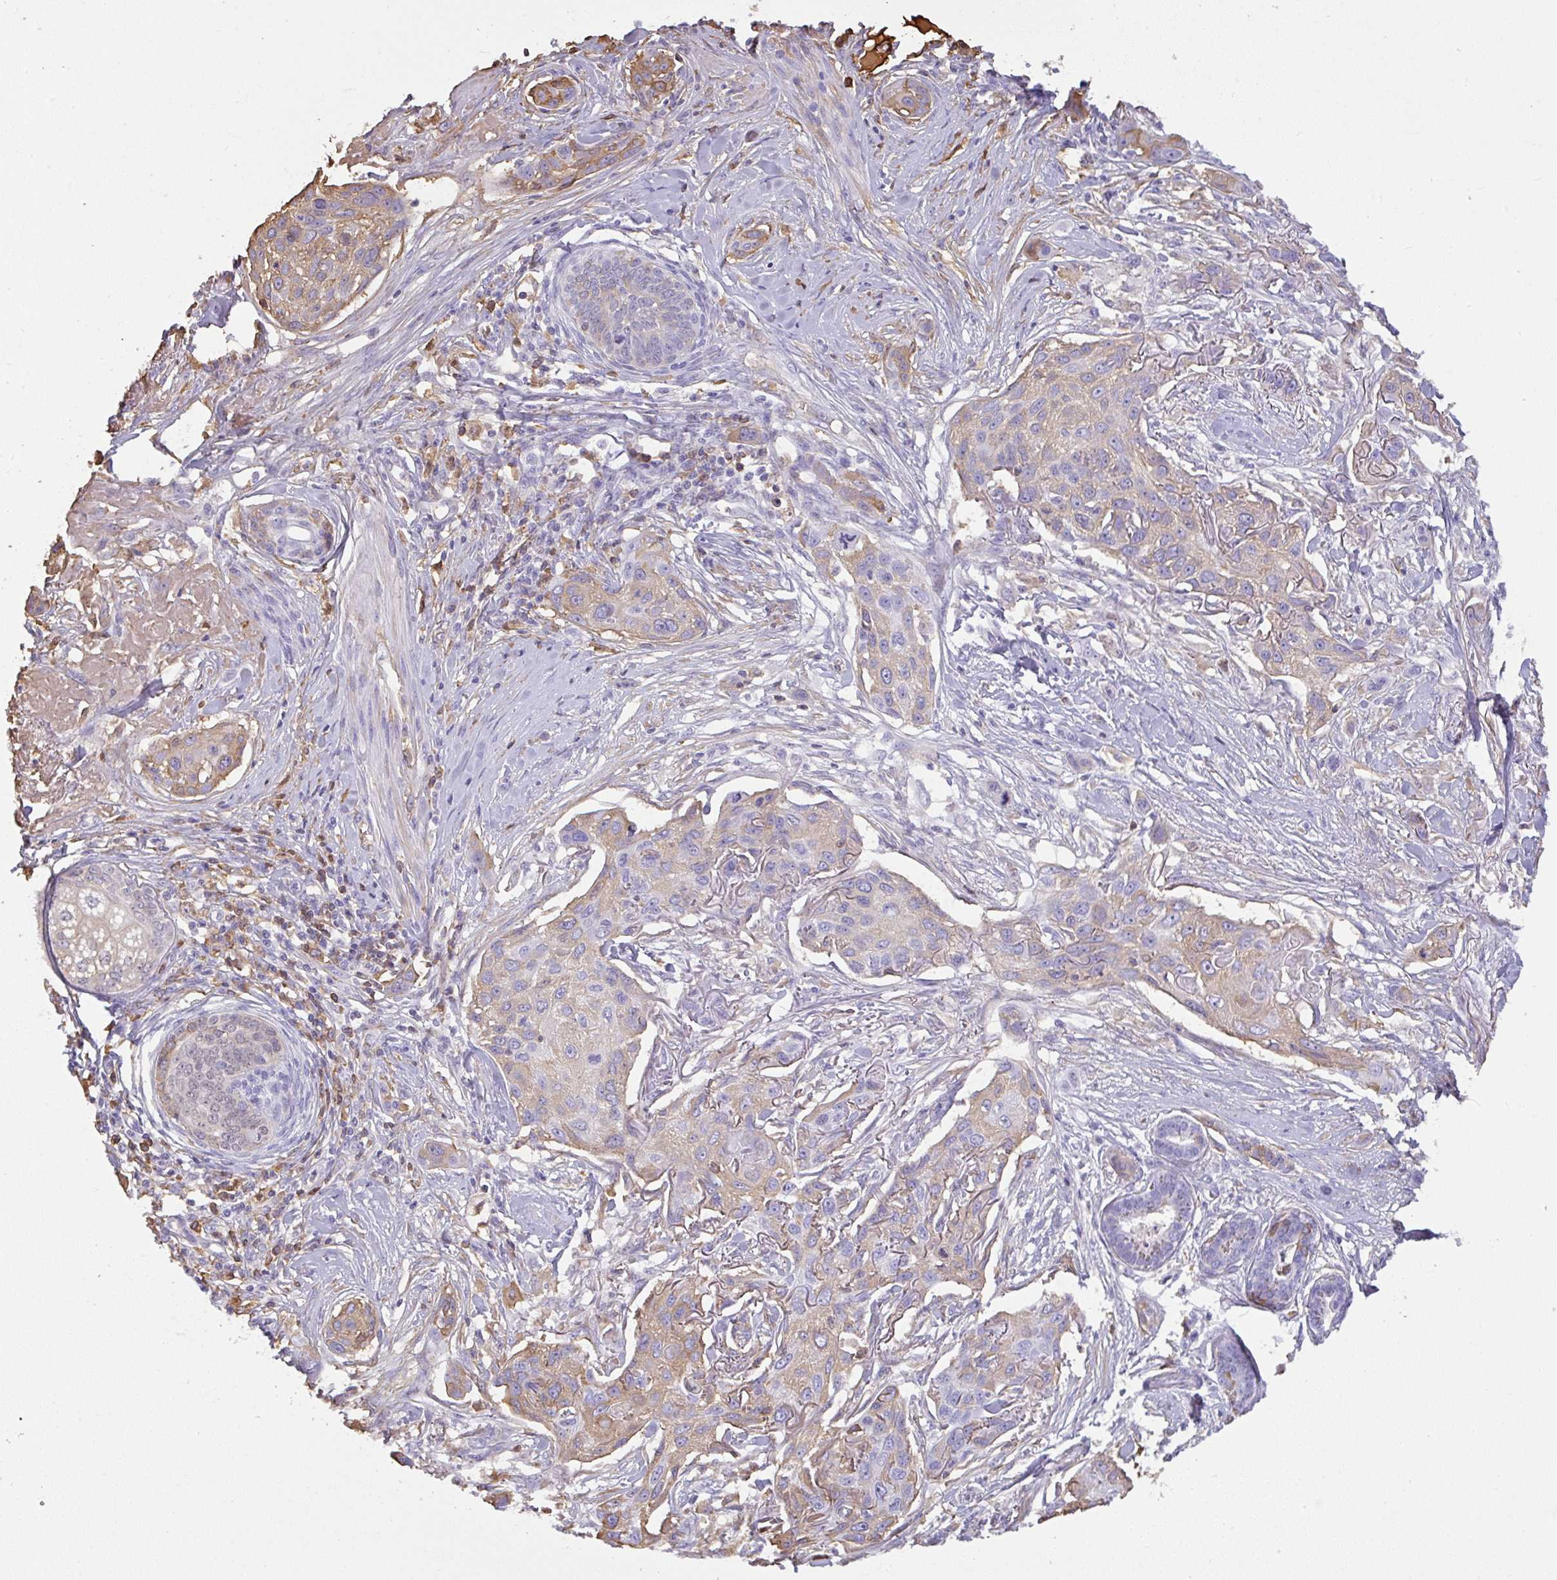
{"staining": {"intensity": "moderate", "quantity": "<25%", "location": "cytoplasmic/membranous"}, "tissue": "skin cancer", "cell_type": "Tumor cells", "image_type": "cancer", "snomed": [{"axis": "morphology", "description": "Squamous cell carcinoma, NOS"}, {"axis": "topography", "description": "Skin"}], "caption": "Protein staining of skin cancer tissue exhibits moderate cytoplasmic/membranous staining in about <25% of tumor cells.", "gene": "SMYD5", "patient": {"sex": "male", "age": 63}}